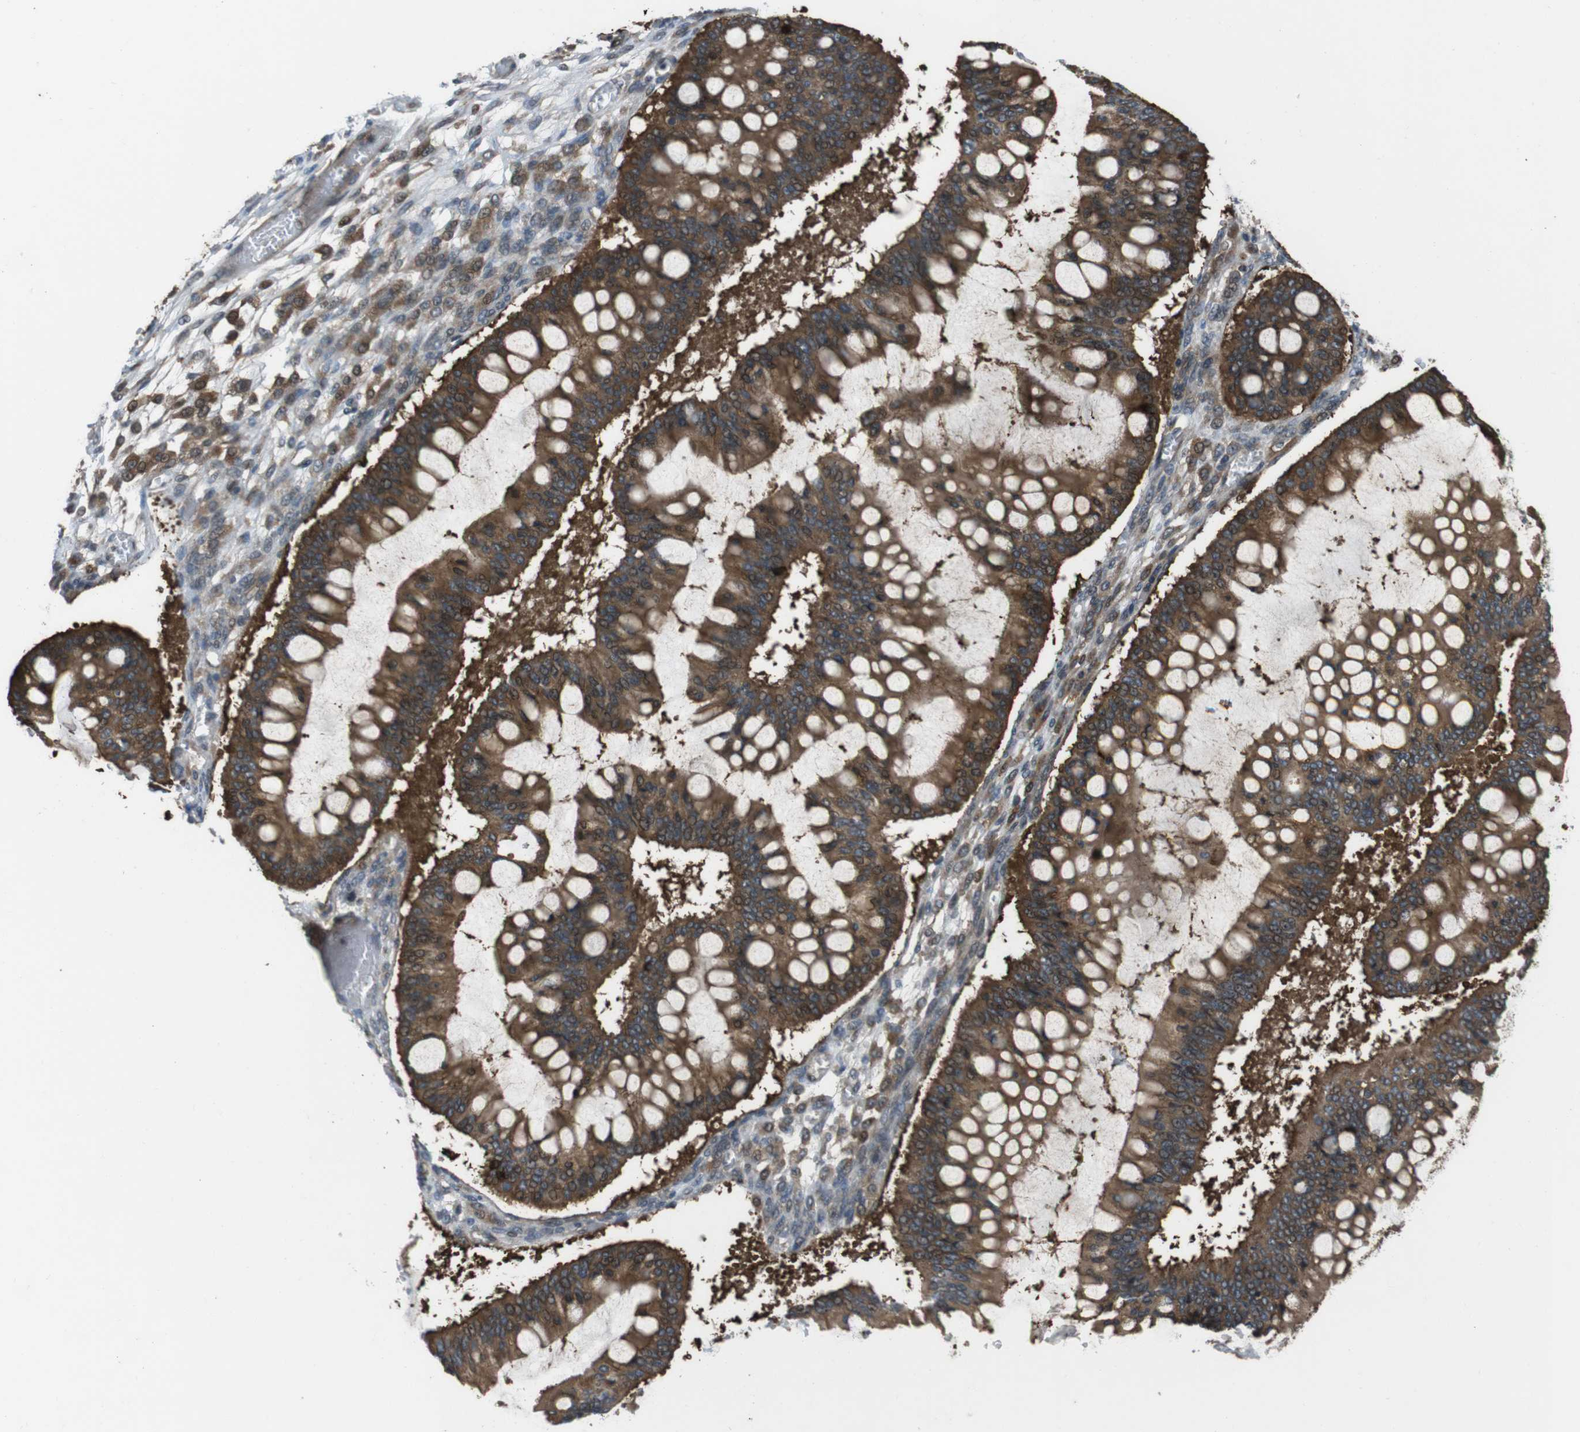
{"staining": {"intensity": "strong", "quantity": ">75%", "location": "cytoplasmic/membranous"}, "tissue": "ovarian cancer", "cell_type": "Tumor cells", "image_type": "cancer", "snomed": [{"axis": "morphology", "description": "Cystadenocarcinoma, mucinous, NOS"}, {"axis": "topography", "description": "Ovary"}], "caption": "Immunohistochemical staining of ovarian cancer demonstrates high levels of strong cytoplasmic/membranous expression in approximately >75% of tumor cells.", "gene": "SLC22A23", "patient": {"sex": "female", "age": 73}}